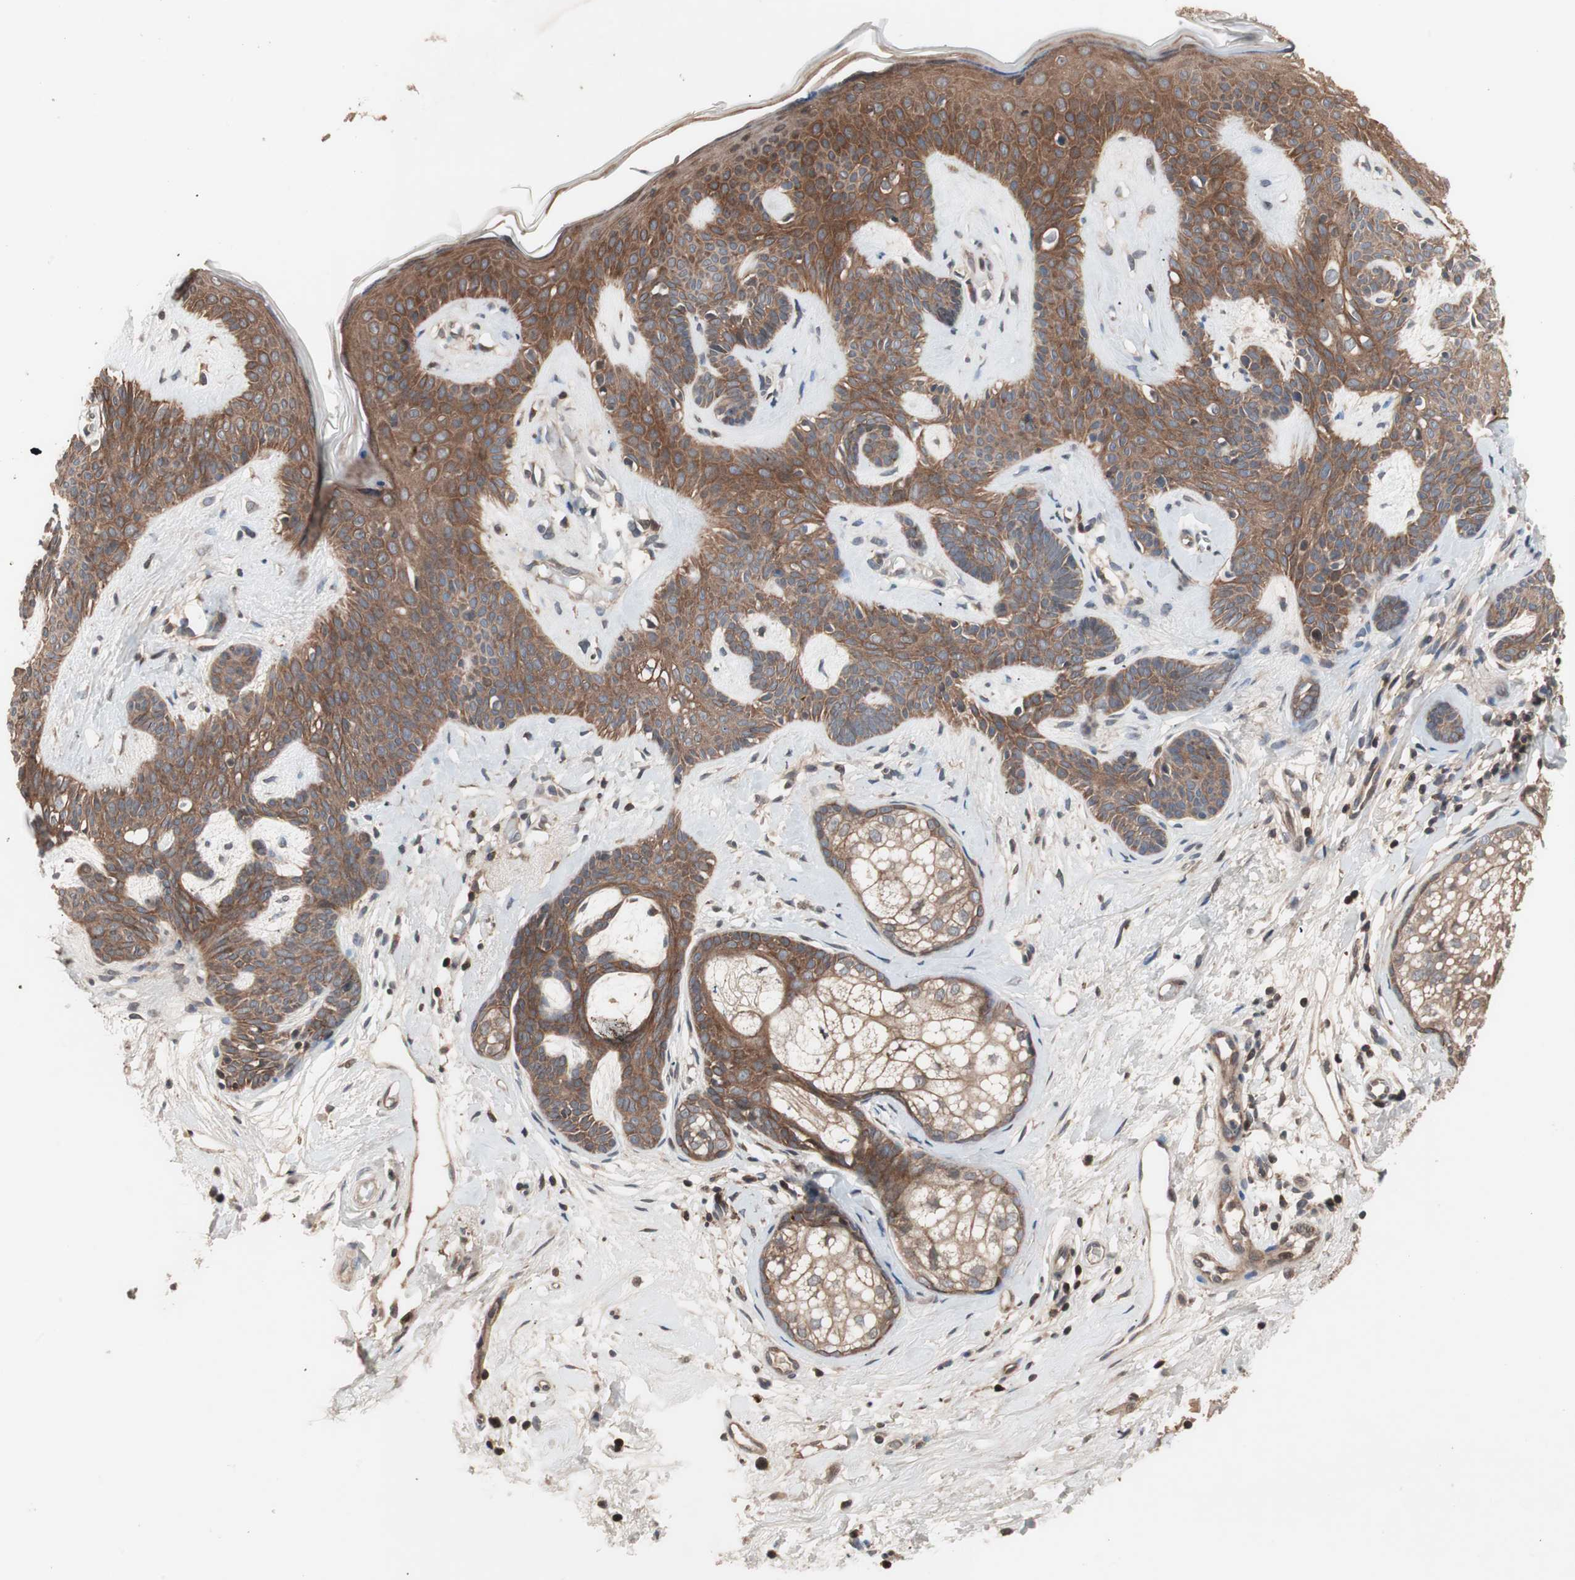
{"staining": {"intensity": "moderate", "quantity": ">75%", "location": "cytoplasmic/membranous"}, "tissue": "skin cancer", "cell_type": "Tumor cells", "image_type": "cancer", "snomed": [{"axis": "morphology", "description": "Developmental malformation"}, {"axis": "morphology", "description": "Basal cell carcinoma"}, {"axis": "topography", "description": "Skin"}], "caption": "Protein staining of skin cancer (basal cell carcinoma) tissue shows moderate cytoplasmic/membranous expression in about >75% of tumor cells. The protein of interest is stained brown, and the nuclei are stained in blue (DAB (3,3'-diaminobenzidine) IHC with brightfield microscopy, high magnification).", "gene": "NF2", "patient": {"sex": "female", "age": 62}}